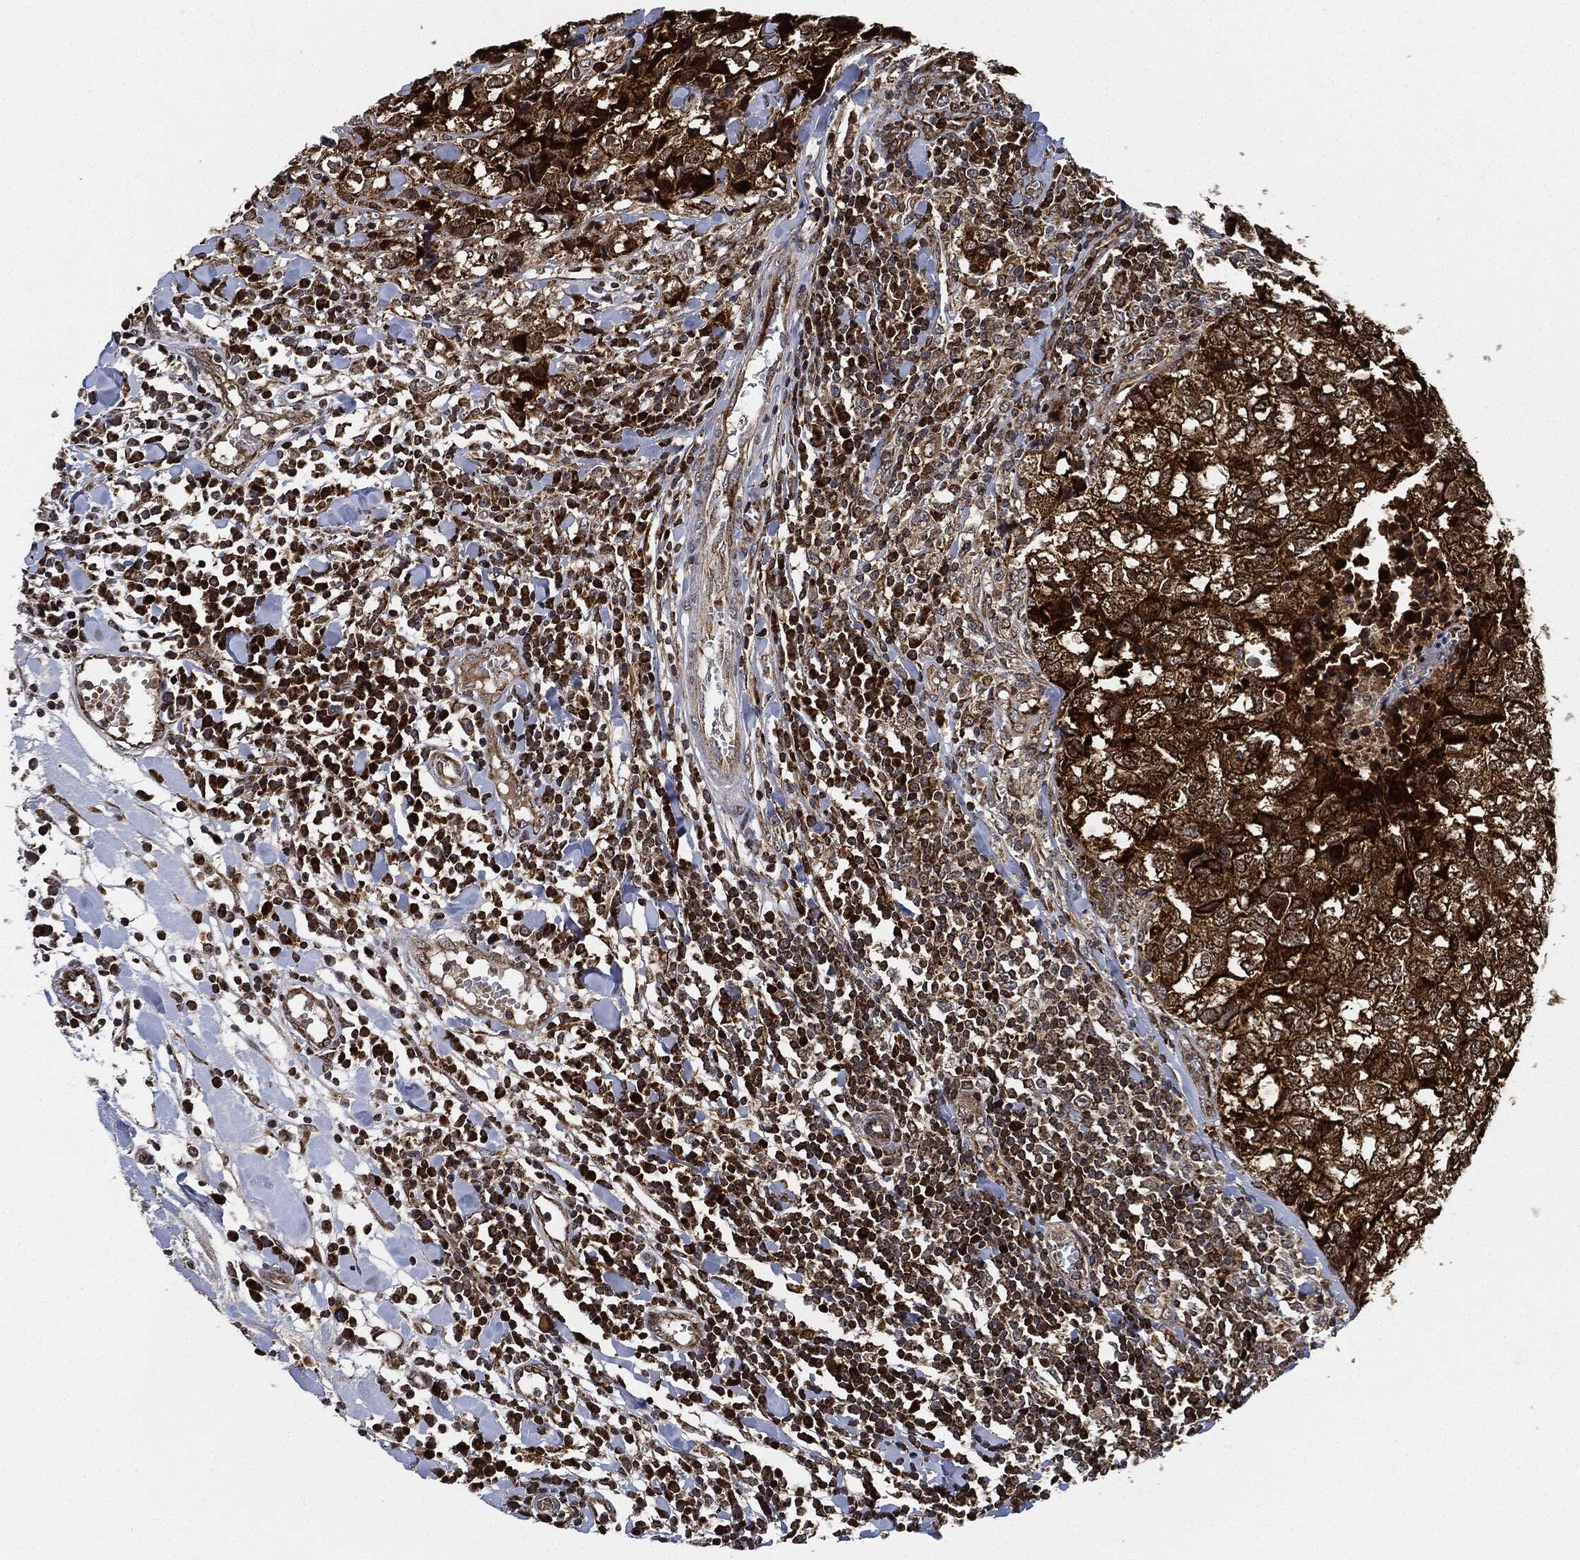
{"staining": {"intensity": "strong", "quantity": ">75%", "location": "cytoplasmic/membranous"}, "tissue": "breast cancer", "cell_type": "Tumor cells", "image_type": "cancer", "snomed": [{"axis": "morphology", "description": "Duct carcinoma"}, {"axis": "topography", "description": "Breast"}], "caption": "The immunohistochemical stain highlights strong cytoplasmic/membranous staining in tumor cells of breast intraductal carcinoma tissue. (IHC, brightfield microscopy, high magnification).", "gene": "RNASEL", "patient": {"sex": "female", "age": 30}}